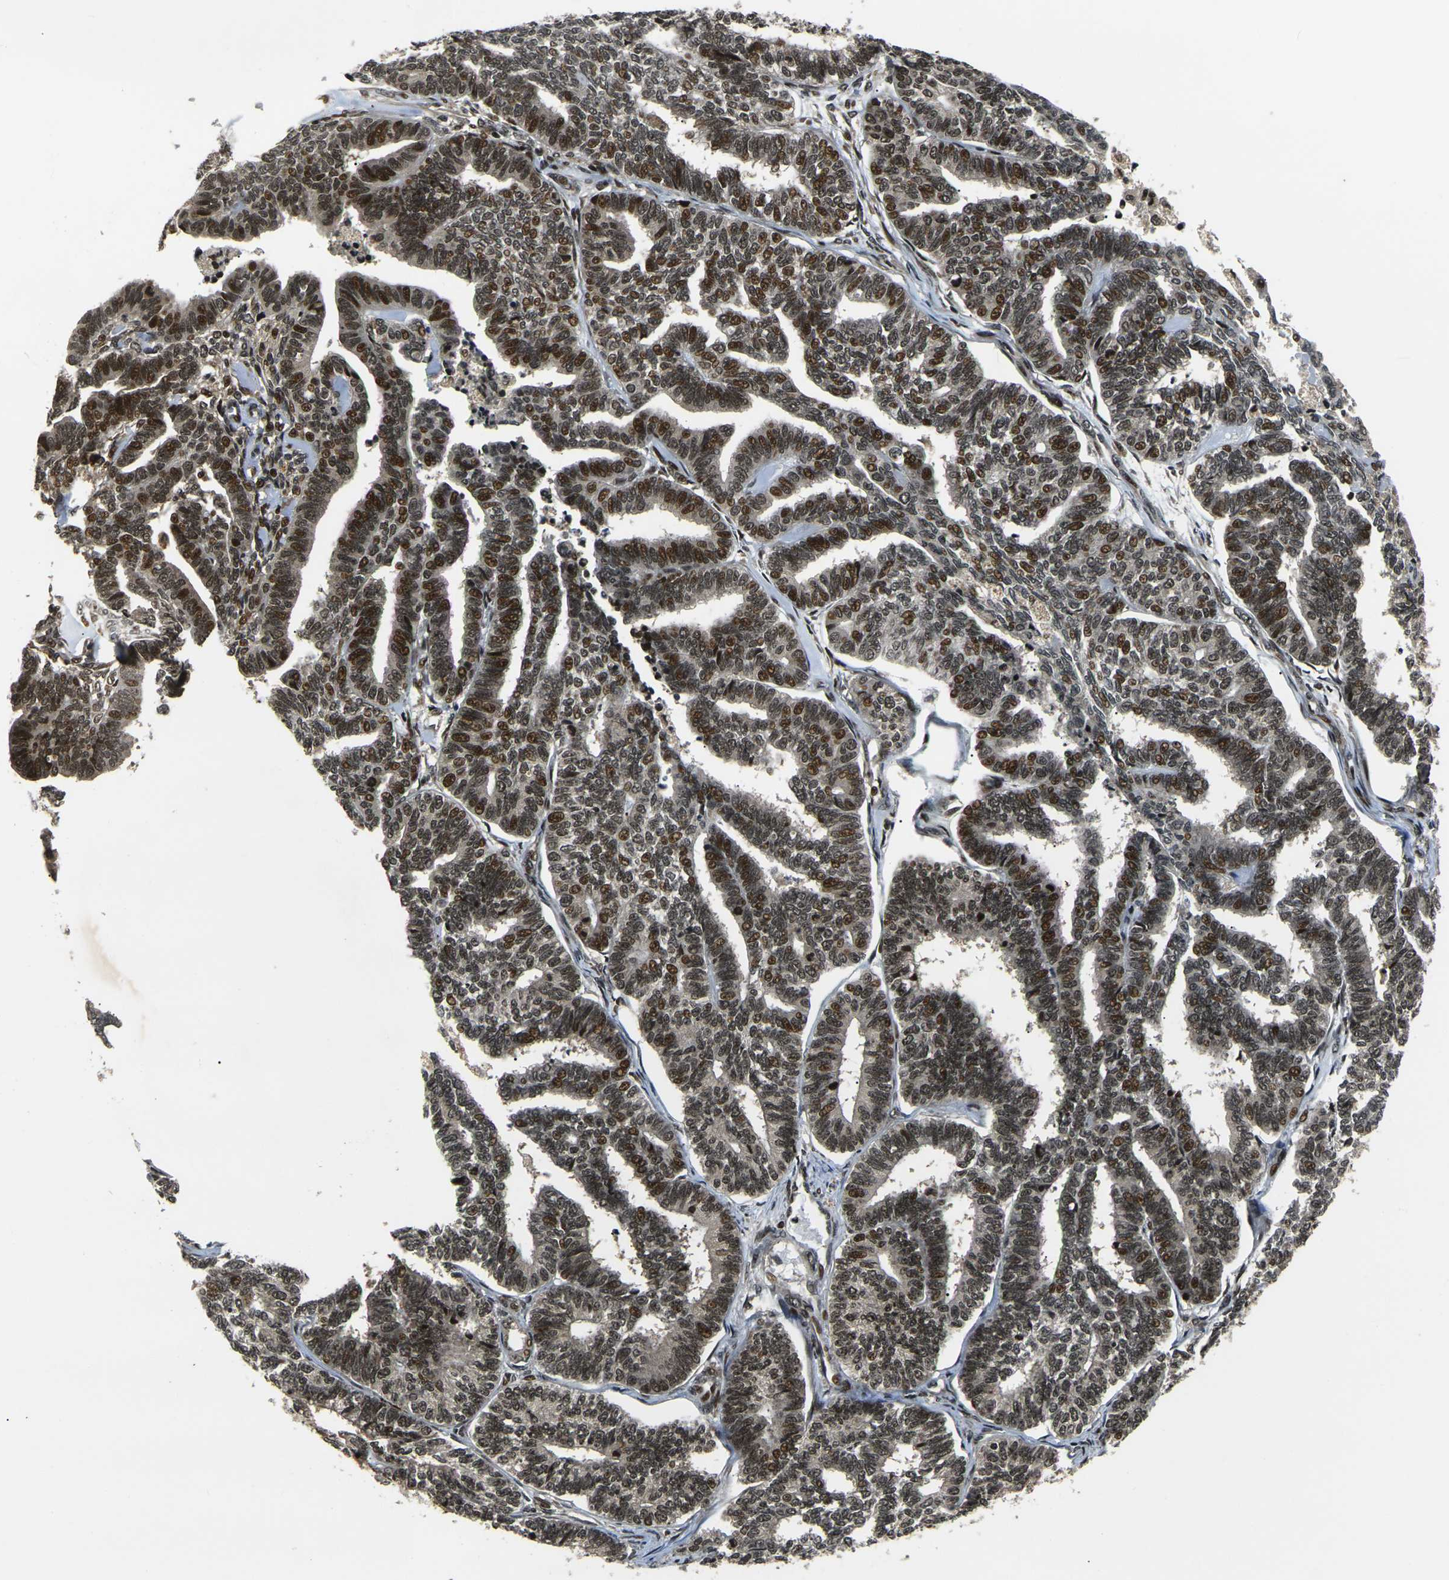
{"staining": {"intensity": "strong", "quantity": "25%-75%", "location": "nuclear"}, "tissue": "endometrial cancer", "cell_type": "Tumor cells", "image_type": "cancer", "snomed": [{"axis": "morphology", "description": "Adenocarcinoma, NOS"}, {"axis": "topography", "description": "Endometrium"}], "caption": "The histopathology image demonstrates a brown stain indicating the presence of a protein in the nuclear of tumor cells in endometrial adenocarcinoma.", "gene": "ACTL6A", "patient": {"sex": "female", "age": 70}}